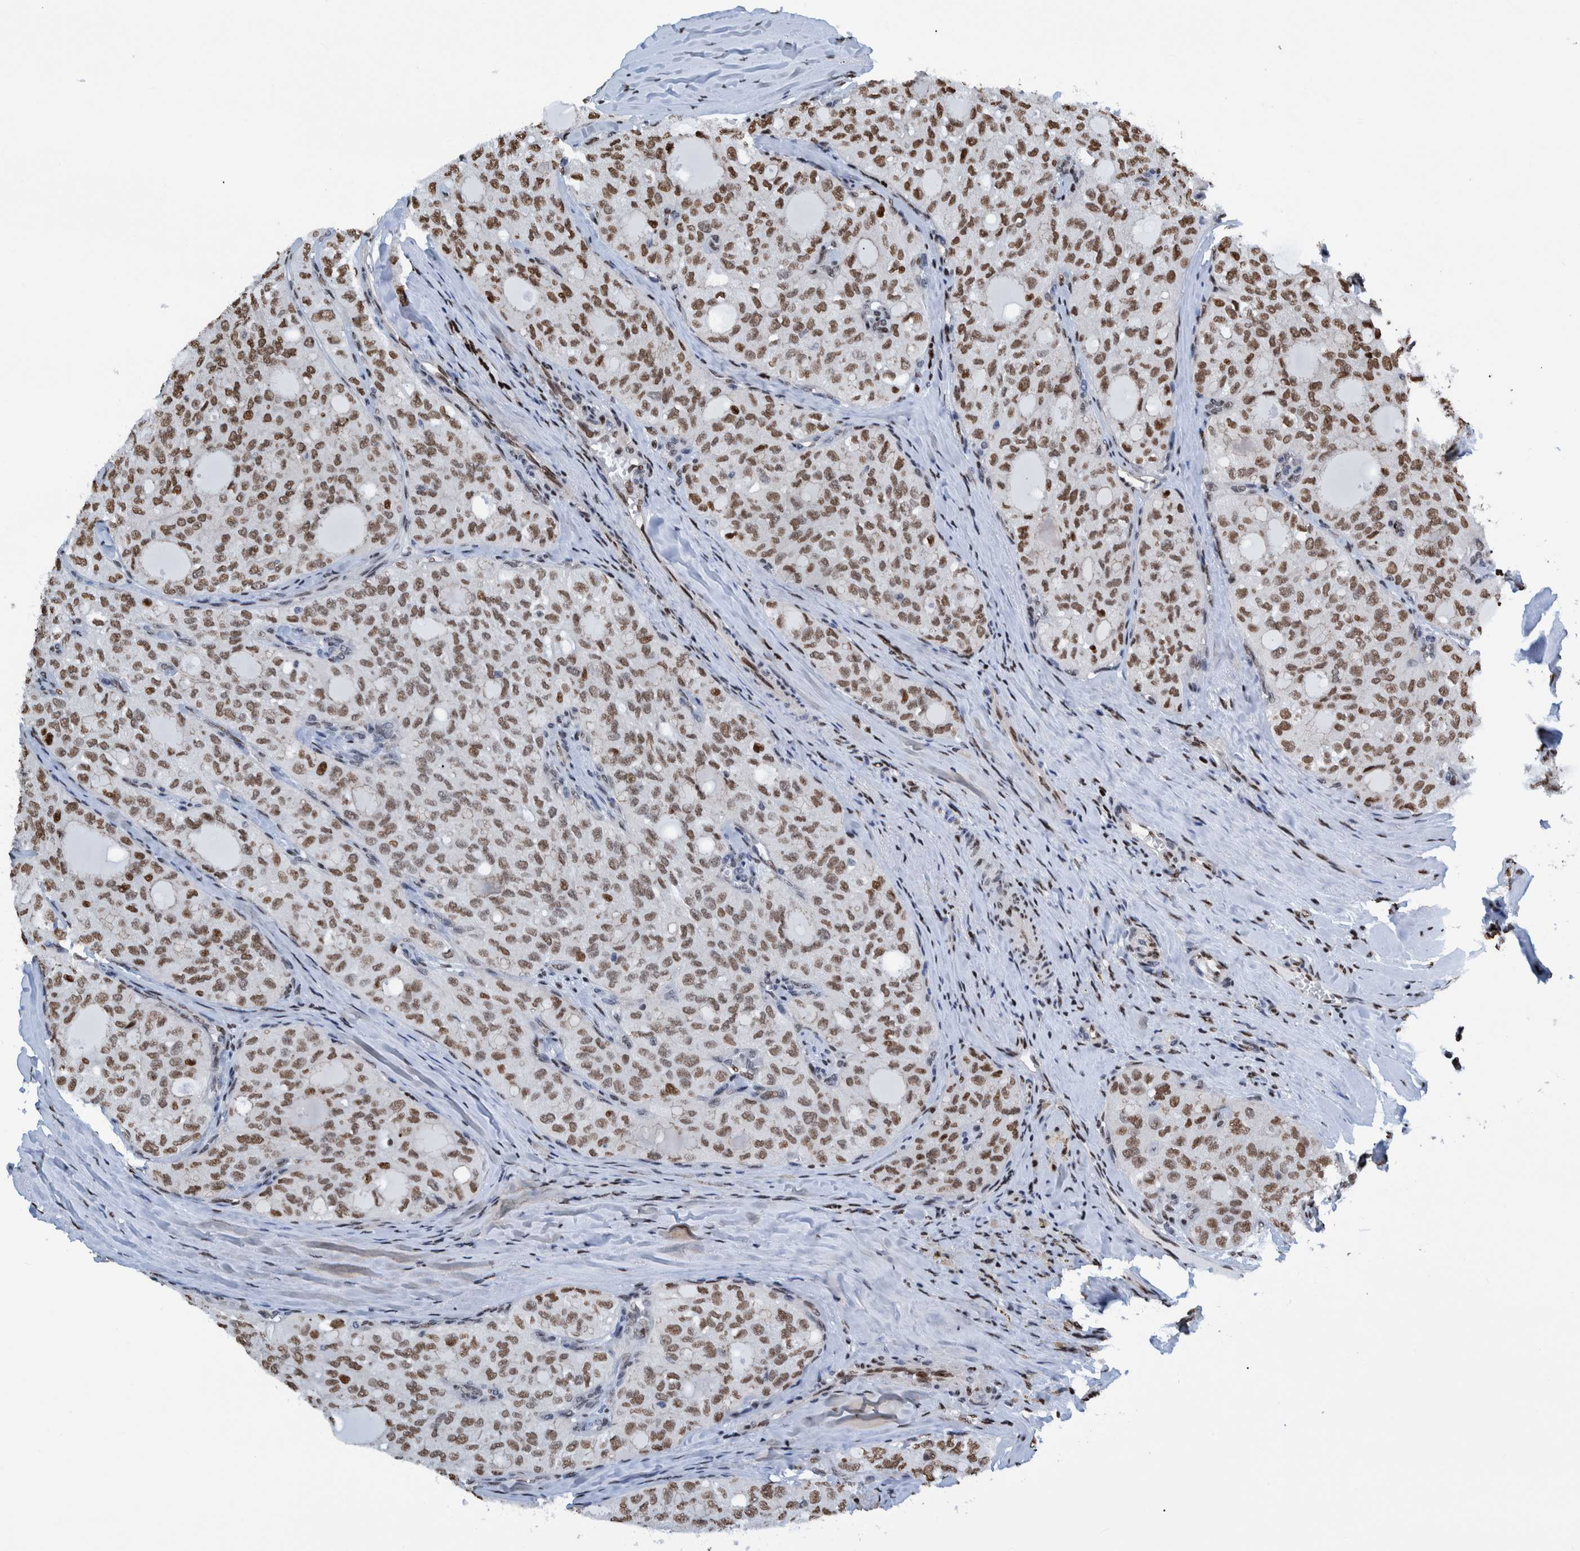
{"staining": {"intensity": "strong", "quantity": ">75%", "location": "nuclear"}, "tissue": "thyroid cancer", "cell_type": "Tumor cells", "image_type": "cancer", "snomed": [{"axis": "morphology", "description": "Follicular adenoma carcinoma, NOS"}, {"axis": "topography", "description": "Thyroid gland"}], "caption": "Thyroid follicular adenoma carcinoma stained with DAB (3,3'-diaminobenzidine) IHC displays high levels of strong nuclear expression in approximately >75% of tumor cells.", "gene": "HEATR9", "patient": {"sex": "male", "age": 75}}